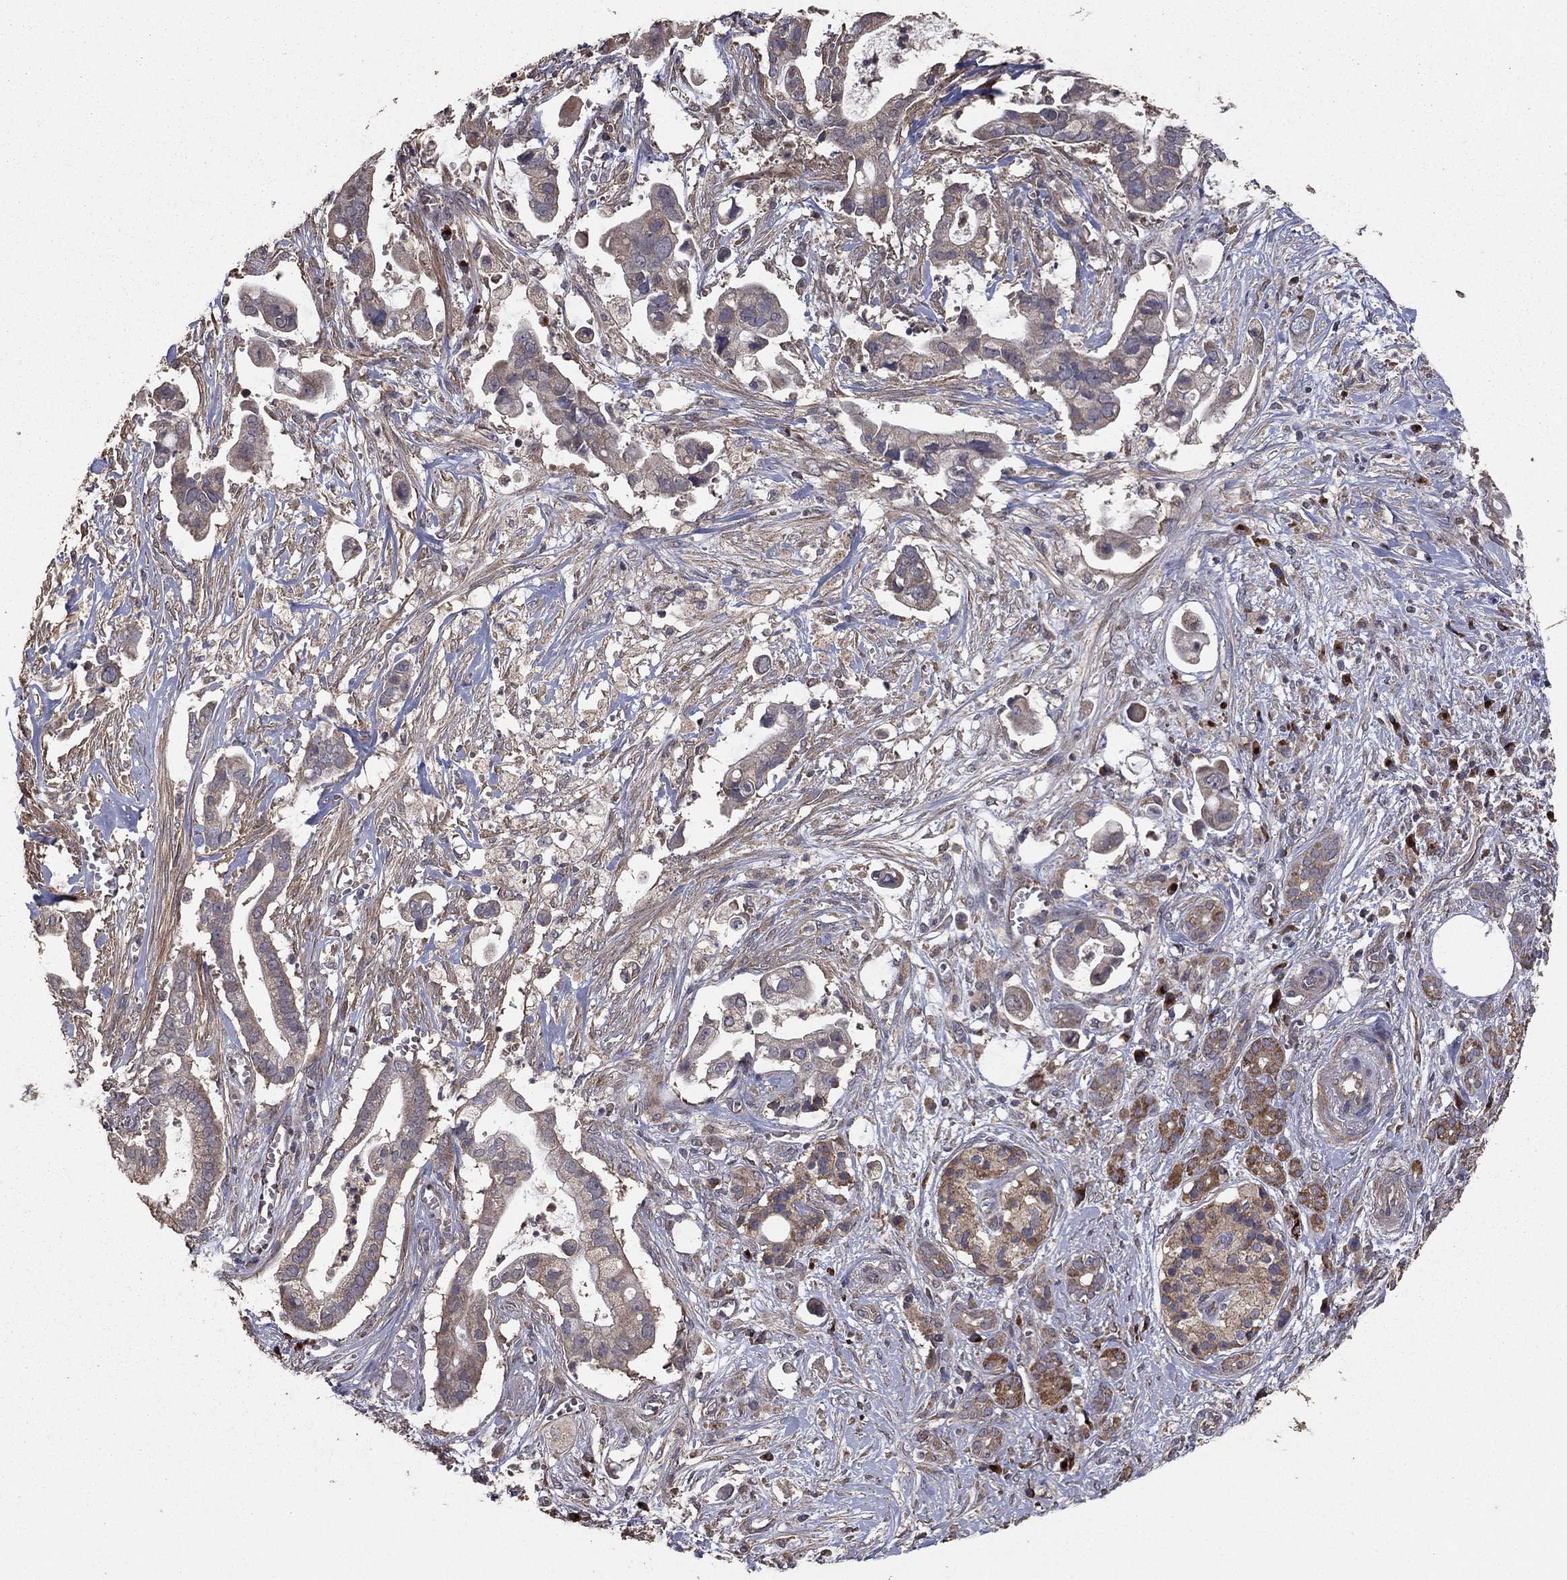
{"staining": {"intensity": "moderate", "quantity": "<25%", "location": "cytoplasmic/membranous"}, "tissue": "pancreatic cancer", "cell_type": "Tumor cells", "image_type": "cancer", "snomed": [{"axis": "morphology", "description": "Adenocarcinoma, NOS"}, {"axis": "topography", "description": "Pancreas"}], "caption": "Immunohistochemistry (IHC) micrograph of neoplastic tissue: human pancreatic adenocarcinoma stained using IHC demonstrates low levels of moderate protein expression localized specifically in the cytoplasmic/membranous of tumor cells, appearing as a cytoplasmic/membranous brown color.", "gene": "FLT4", "patient": {"sex": "male", "age": 61}}